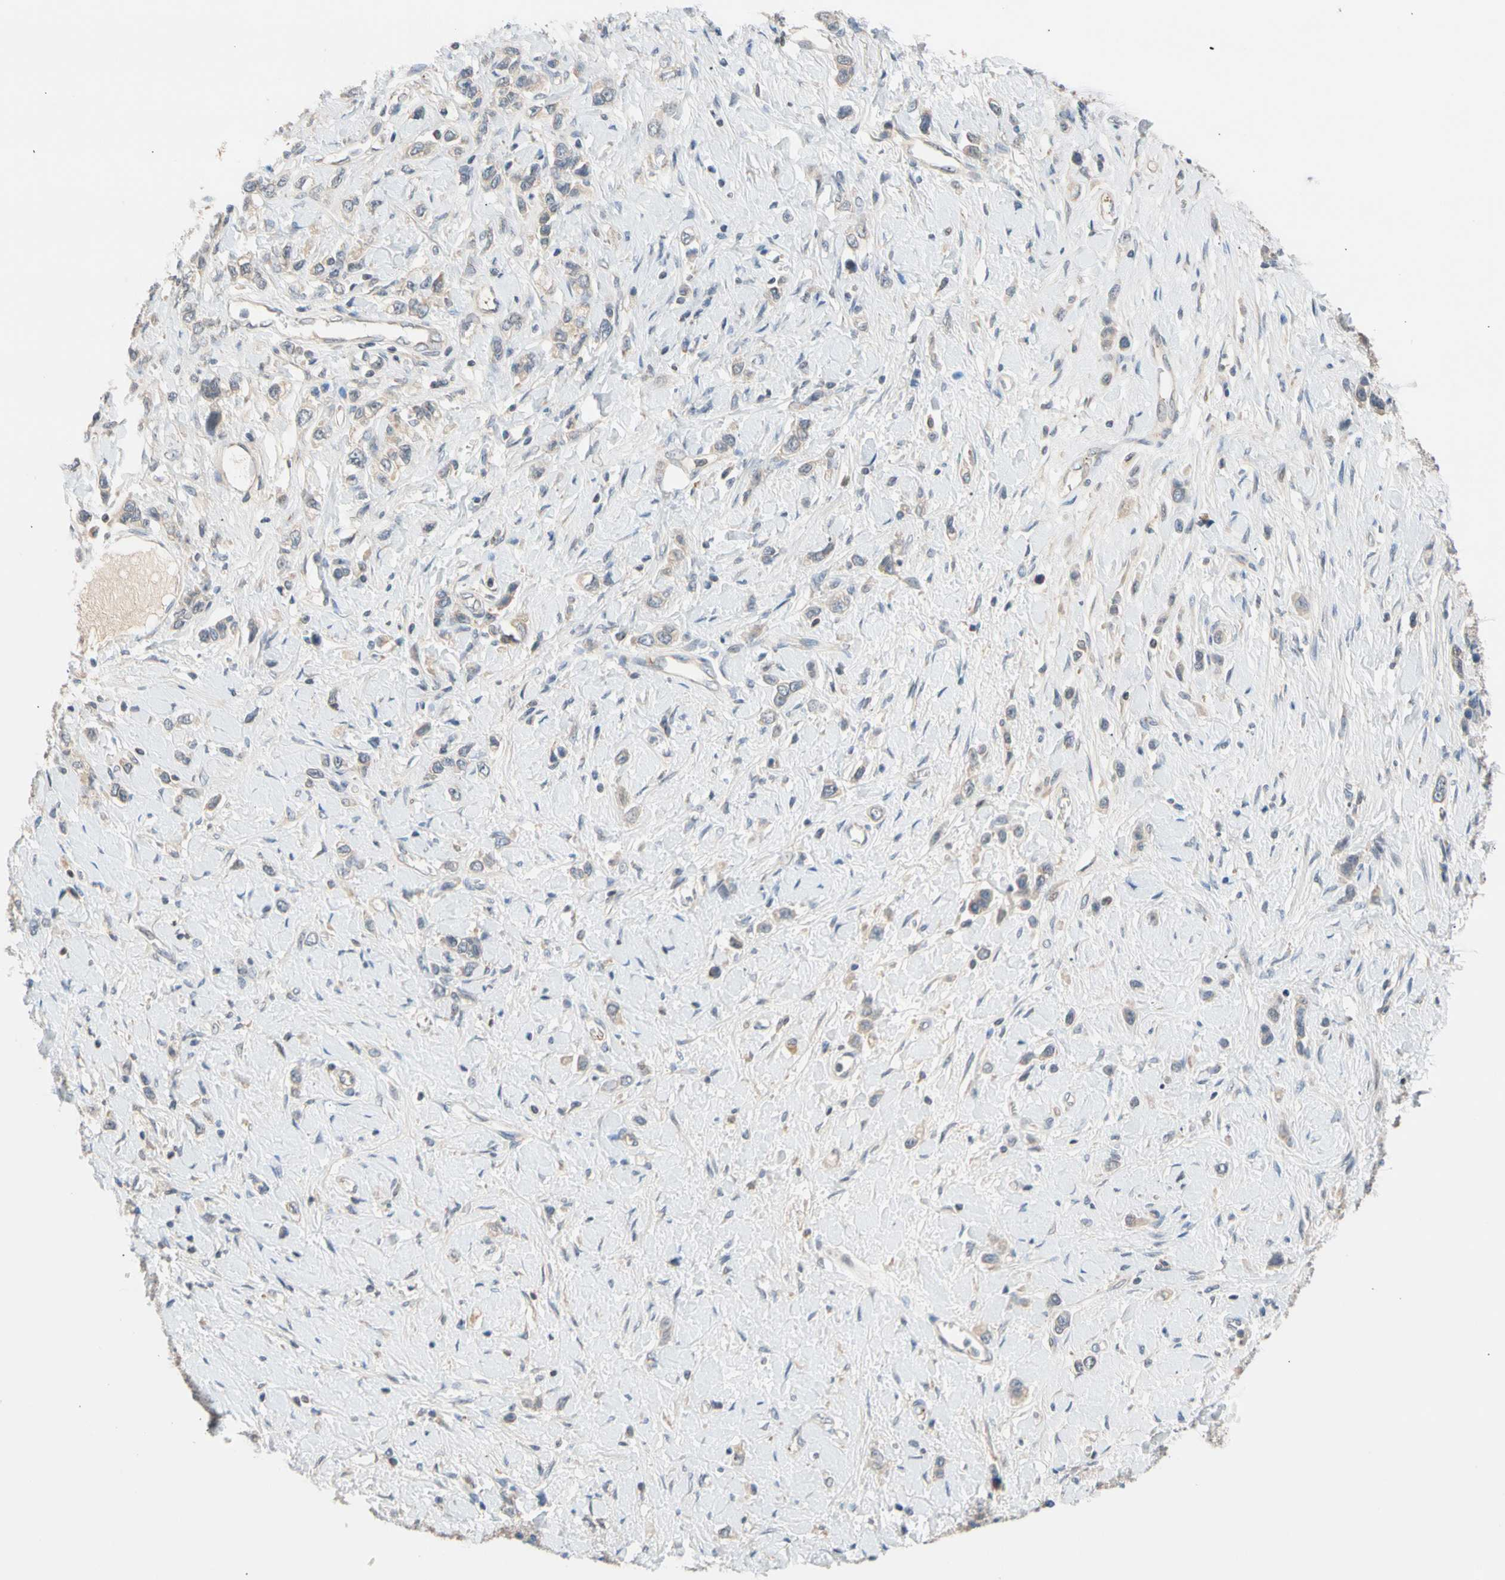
{"staining": {"intensity": "weak", "quantity": "<25%", "location": "cytoplasmic/membranous"}, "tissue": "stomach cancer", "cell_type": "Tumor cells", "image_type": "cancer", "snomed": [{"axis": "morphology", "description": "Normal tissue, NOS"}, {"axis": "morphology", "description": "Adenocarcinoma, NOS"}, {"axis": "topography", "description": "Stomach, upper"}, {"axis": "topography", "description": "Stomach"}], "caption": "IHC of stomach cancer (adenocarcinoma) demonstrates no positivity in tumor cells.", "gene": "CNST", "patient": {"sex": "female", "age": 65}}